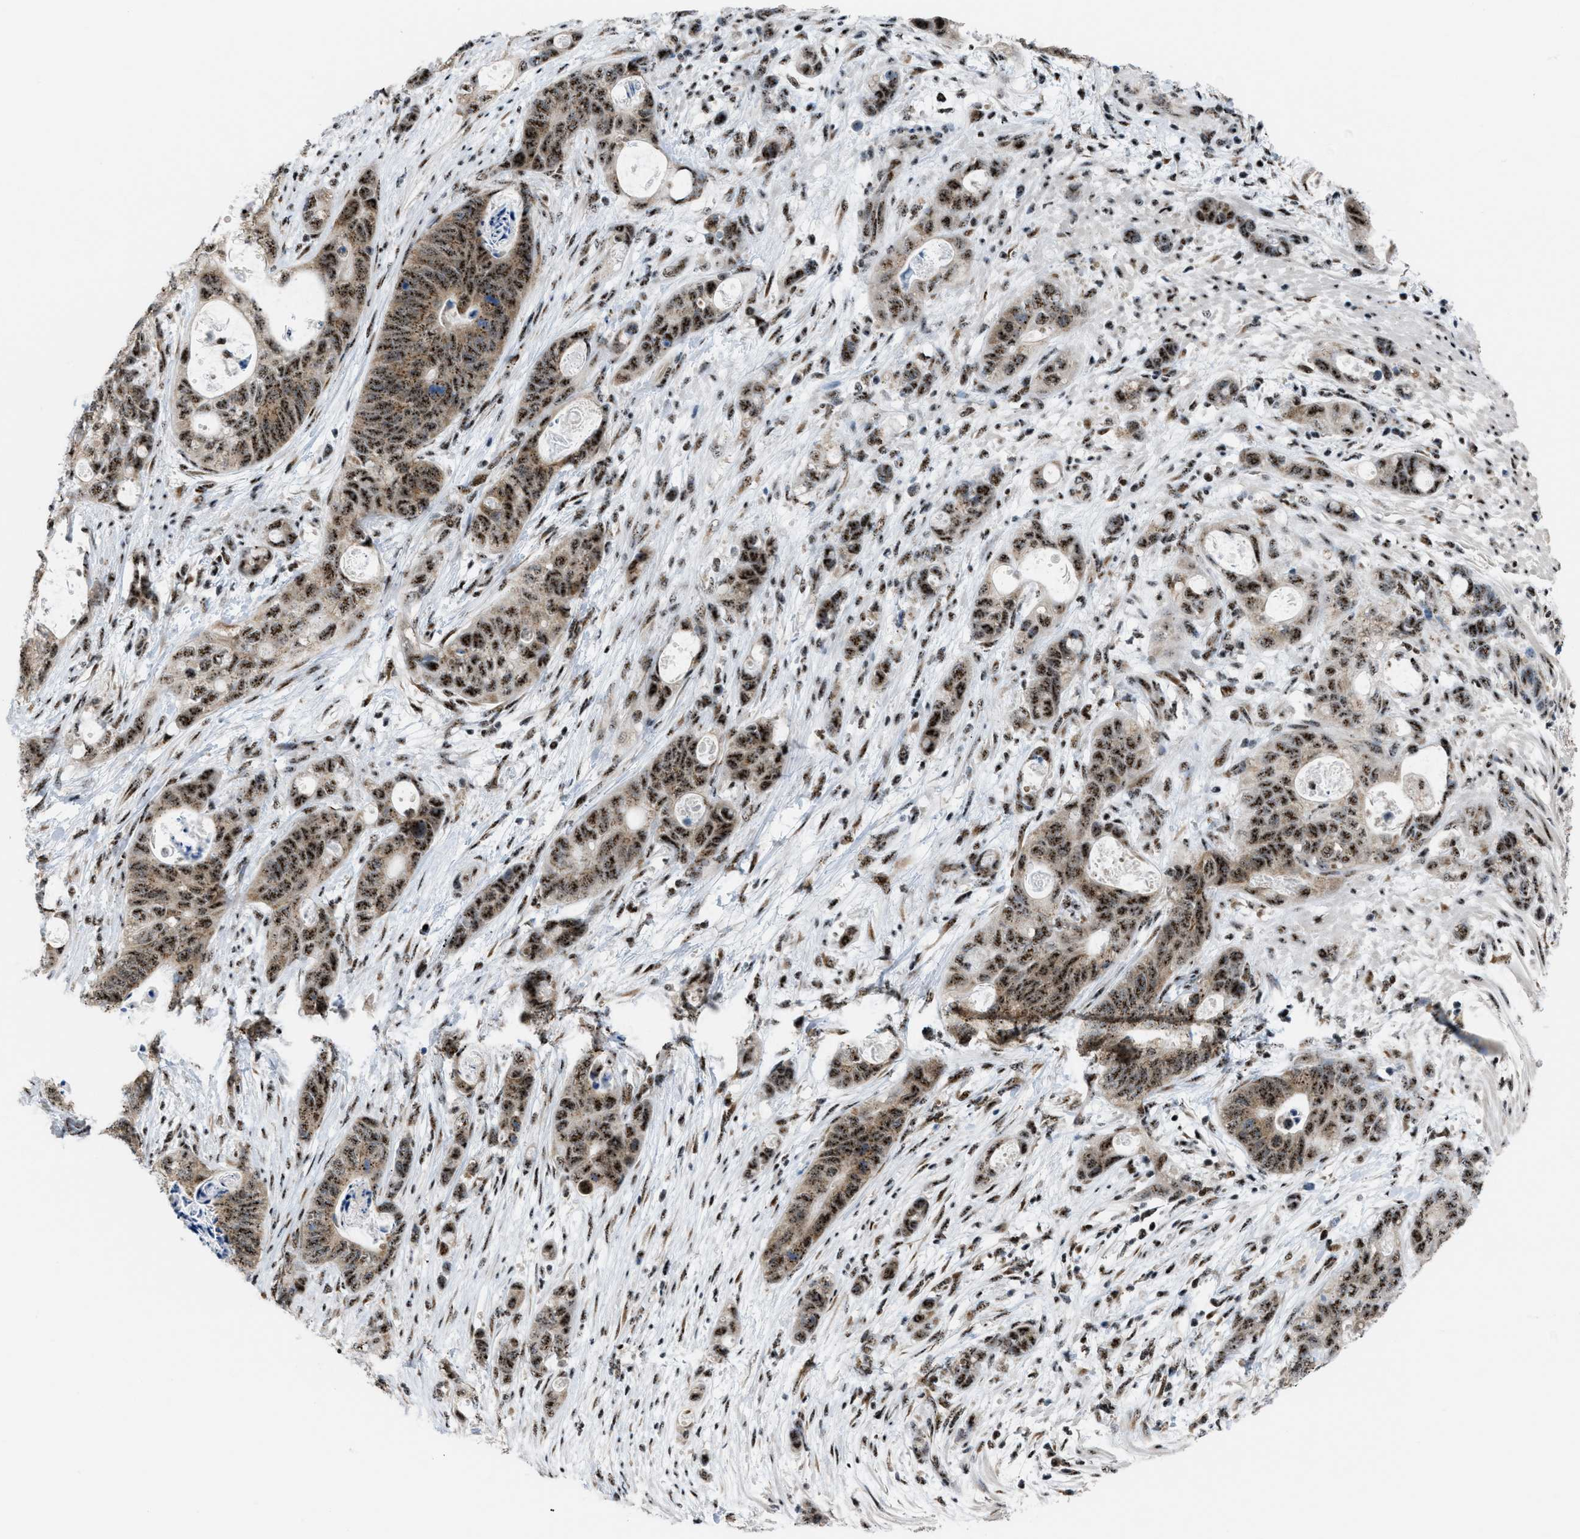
{"staining": {"intensity": "moderate", "quantity": ">75%", "location": "cytoplasmic/membranous,nuclear"}, "tissue": "stomach cancer", "cell_type": "Tumor cells", "image_type": "cancer", "snomed": [{"axis": "morphology", "description": "Normal tissue, NOS"}, {"axis": "morphology", "description": "Adenocarcinoma, NOS"}, {"axis": "topography", "description": "Stomach"}], "caption": "DAB (3,3'-diaminobenzidine) immunohistochemical staining of human stomach adenocarcinoma shows moderate cytoplasmic/membranous and nuclear protein positivity in about >75% of tumor cells.", "gene": "CDR2", "patient": {"sex": "female", "age": 89}}